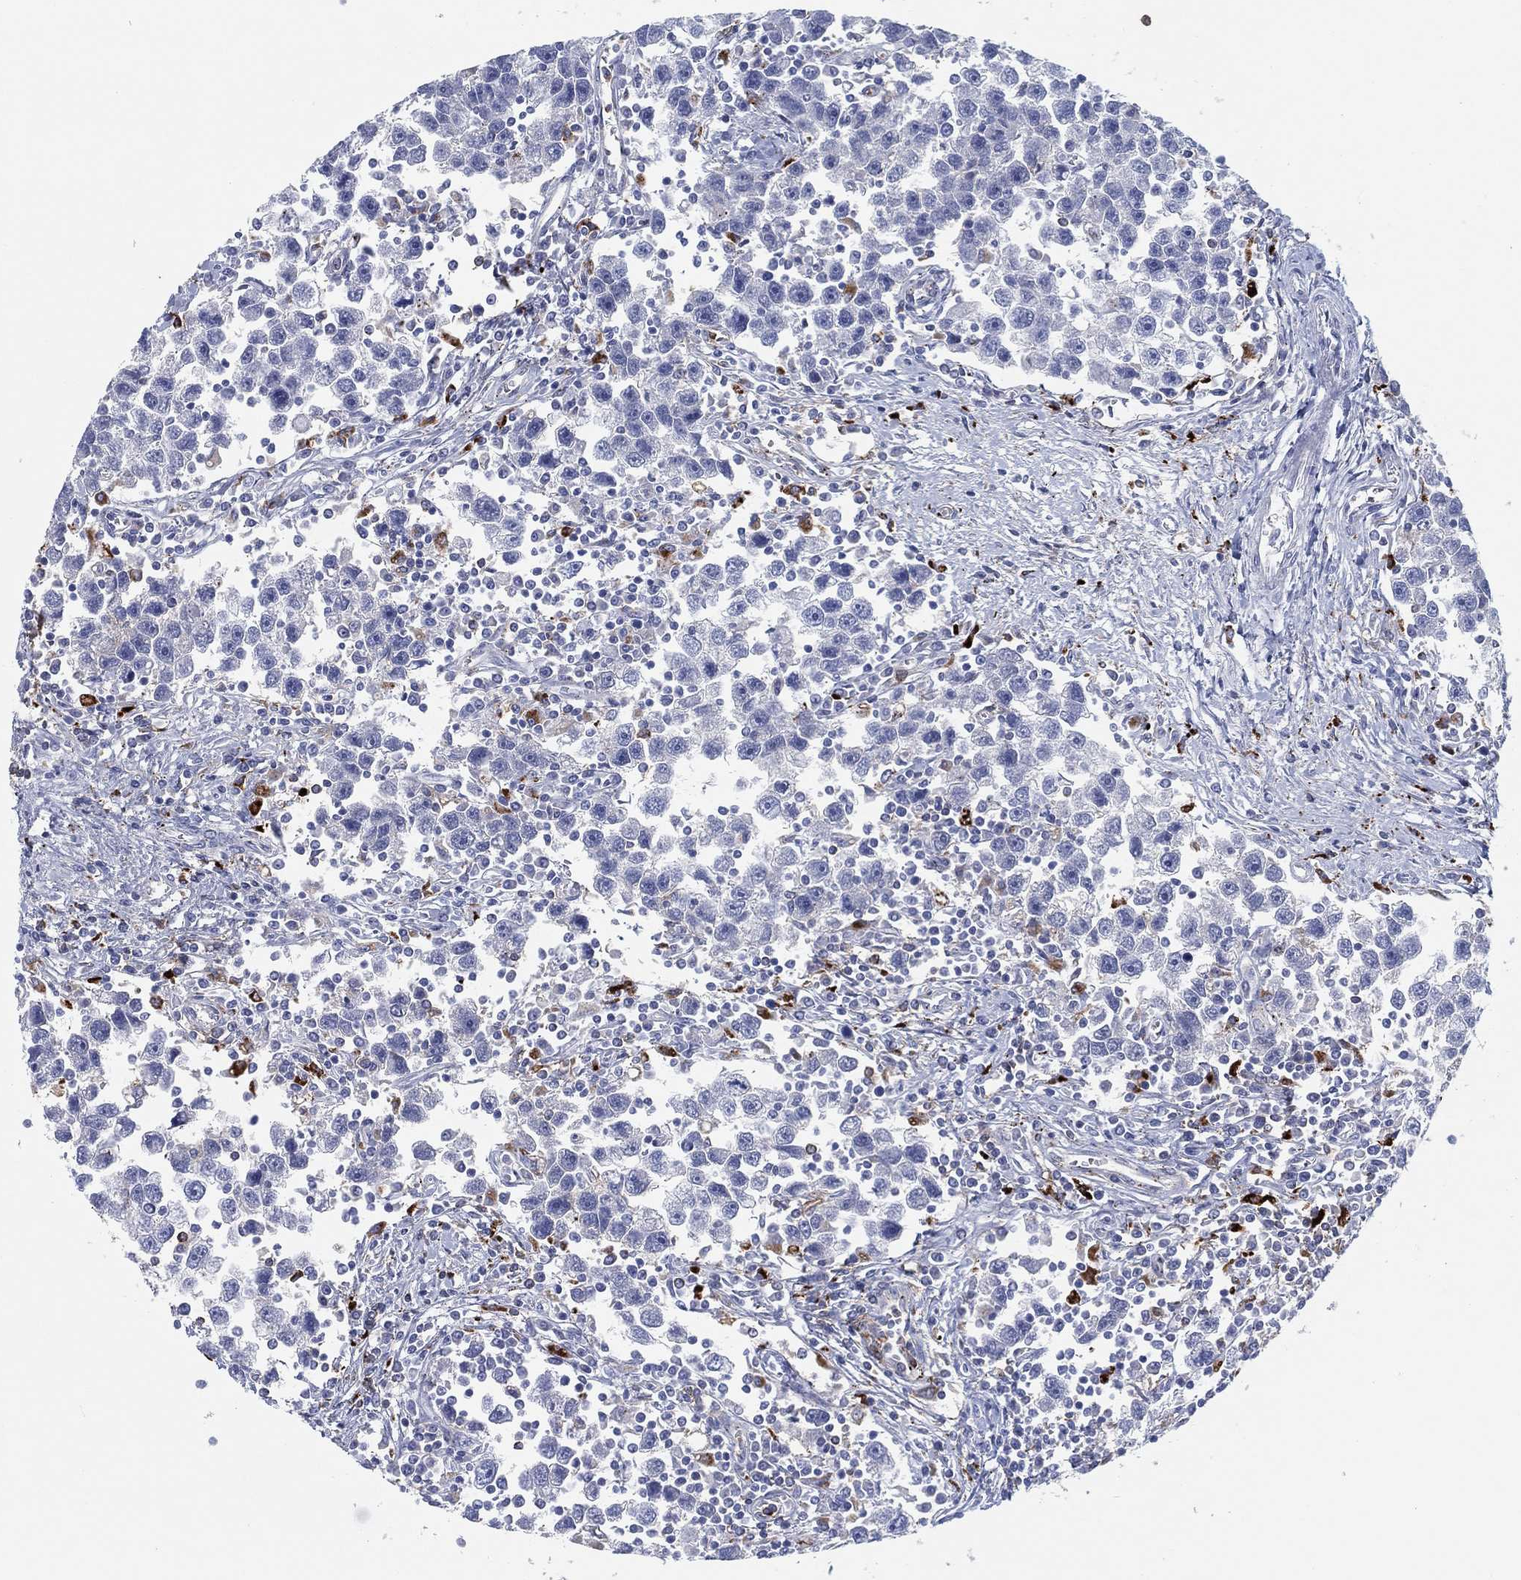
{"staining": {"intensity": "negative", "quantity": "none", "location": "none"}, "tissue": "testis cancer", "cell_type": "Tumor cells", "image_type": "cancer", "snomed": [{"axis": "morphology", "description": "Seminoma, NOS"}, {"axis": "topography", "description": "Testis"}], "caption": "The IHC photomicrograph has no significant staining in tumor cells of testis seminoma tissue. (Brightfield microscopy of DAB IHC at high magnification).", "gene": "PLAC8", "patient": {"sex": "male", "age": 30}}